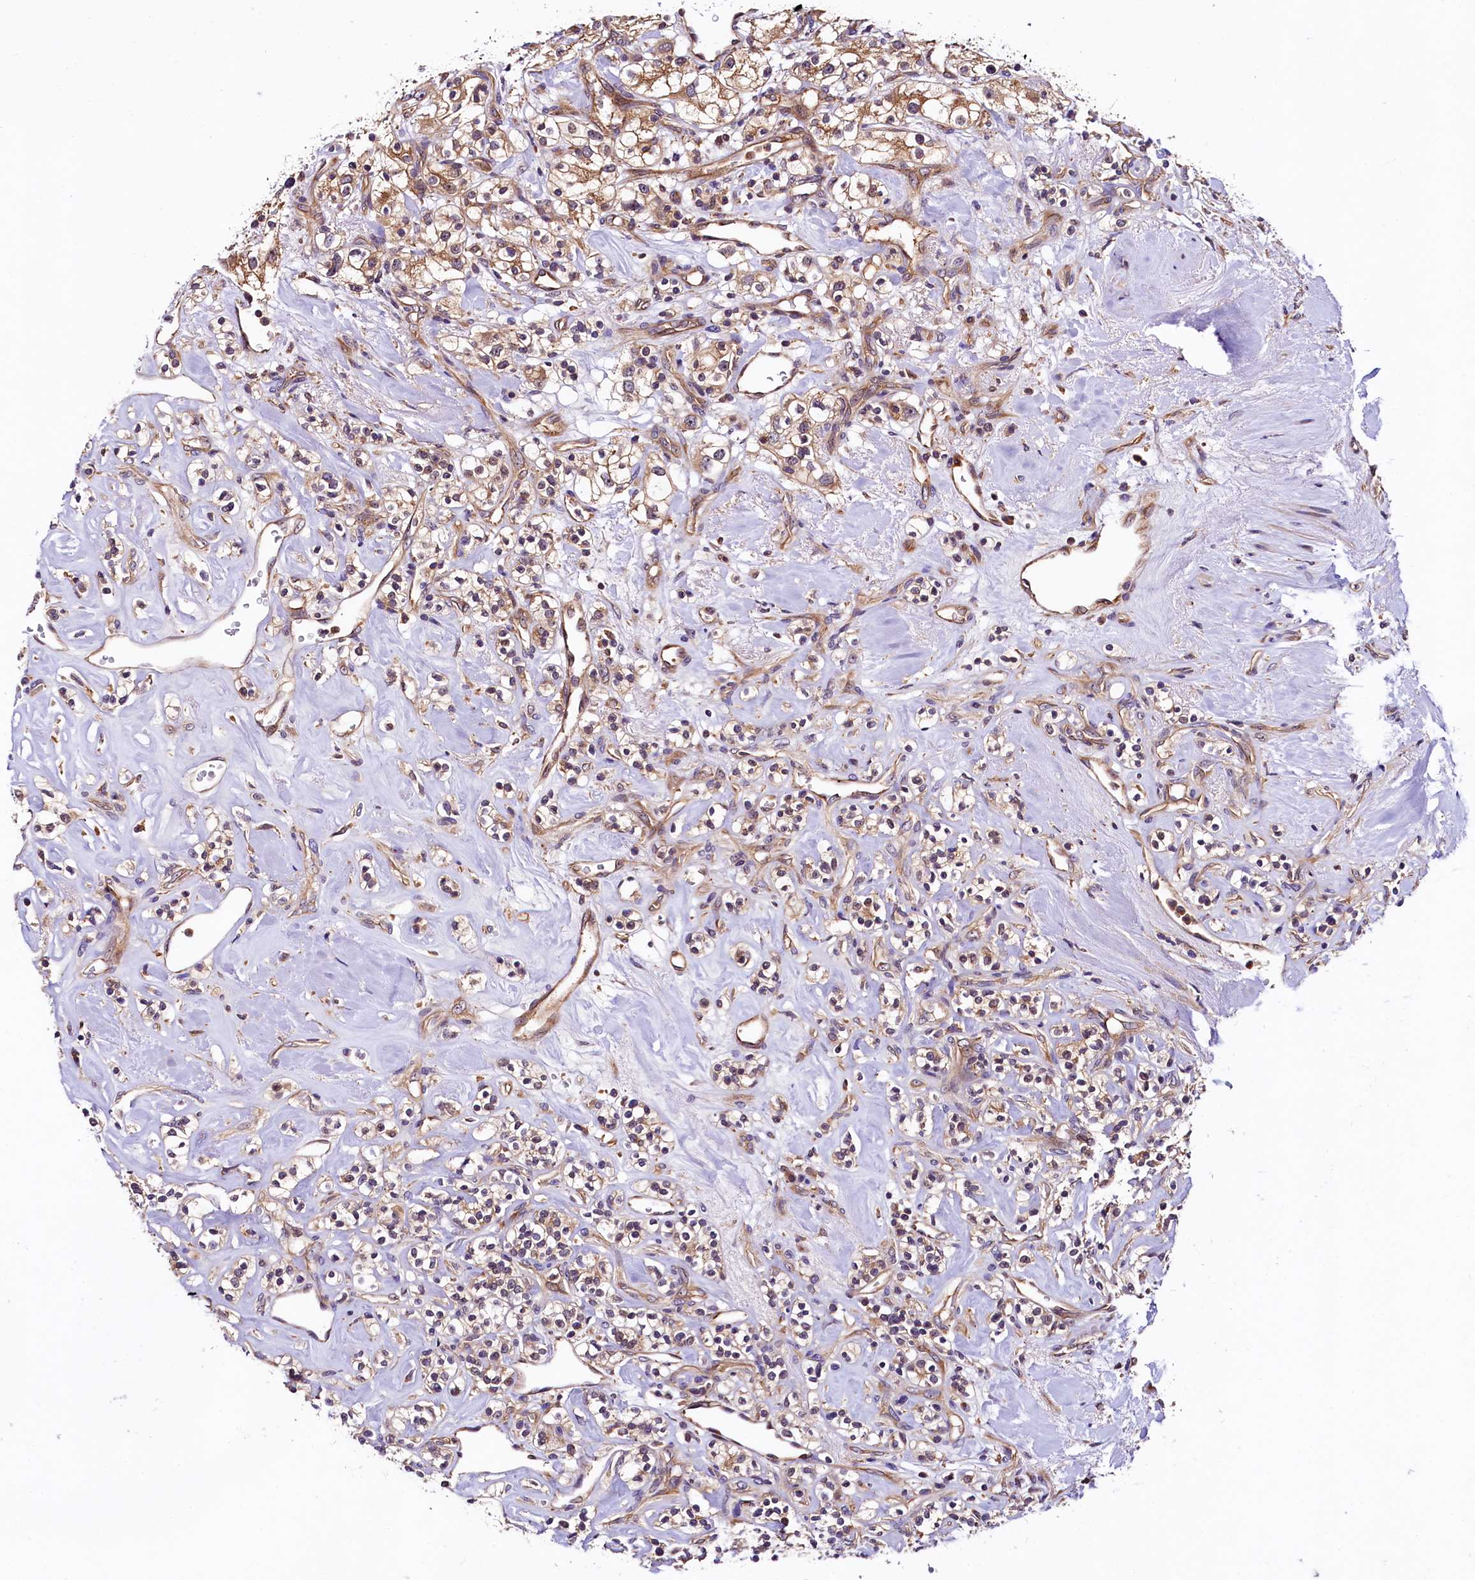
{"staining": {"intensity": "moderate", "quantity": ">75%", "location": "cytoplasmic/membranous"}, "tissue": "renal cancer", "cell_type": "Tumor cells", "image_type": "cancer", "snomed": [{"axis": "morphology", "description": "Adenocarcinoma, NOS"}, {"axis": "topography", "description": "Kidney"}], "caption": "Immunohistochemistry photomicrograph of neoplastic tissue: renal adenocarcinoma stained using IHC shows medium levels of moderate protein expression localized specifically in the cytoplasmic/membranous of tumor cells, appearing as a cytoplasmic/membranous brown color.", "gene": "VPS35", "patient": {"sex": "male", "age": 77}}